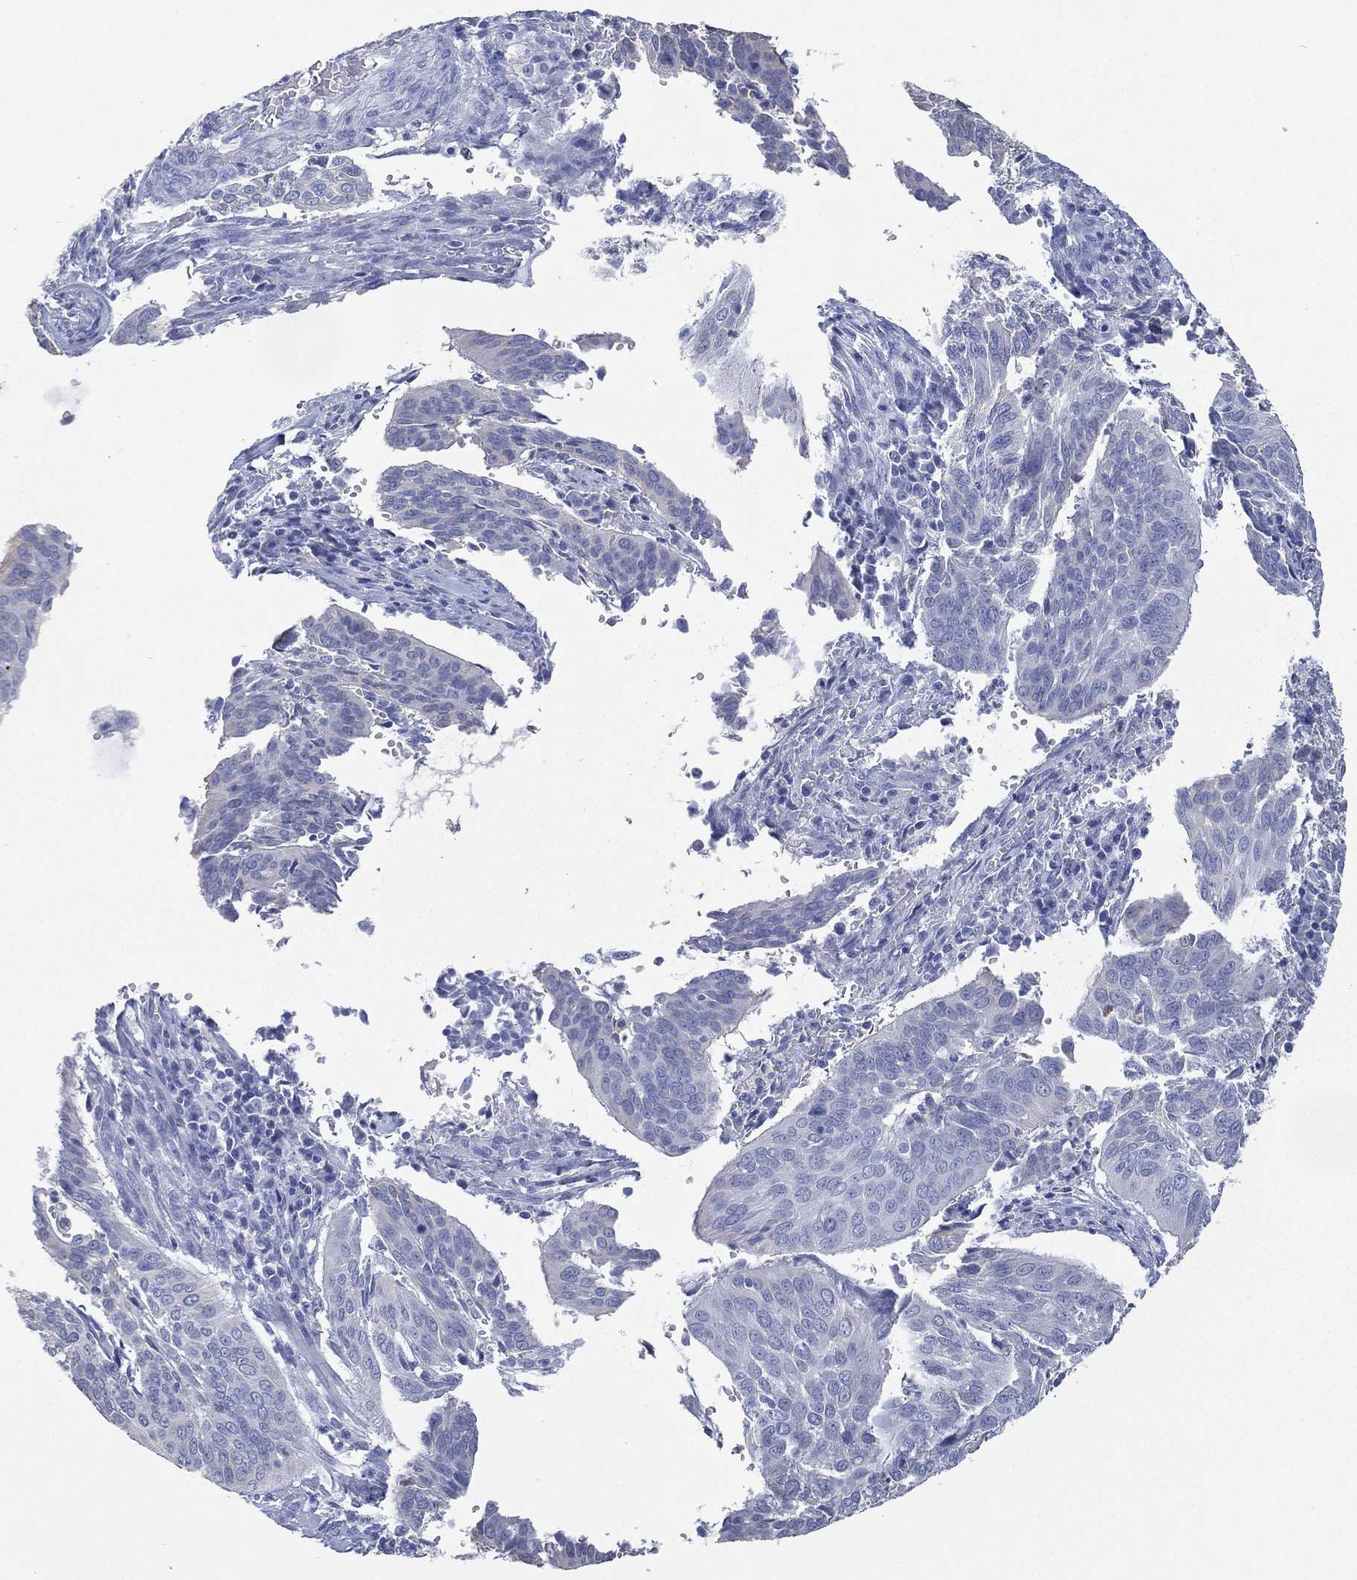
{"staining": {"intensity": "negative", "quantity": "none", "location": "none"}, "tissue": "cervical cancer", "cell_type": "Tumor cells", "image_type": "cancer", "snomed": [{"axis": "morphology", "description": "Normal tissue, NOS"}, {"axis": "morphology", "description": "Squamous cell carcinoma, NOS"}, {"axis": "topography", "description": "Cervix"}], "caption": "Tumor cells are negative for brown protein staining in cervical squamous cell carcinoma.", "gene": "FMO1", "patient": {"sex": "female", "age": 39}}